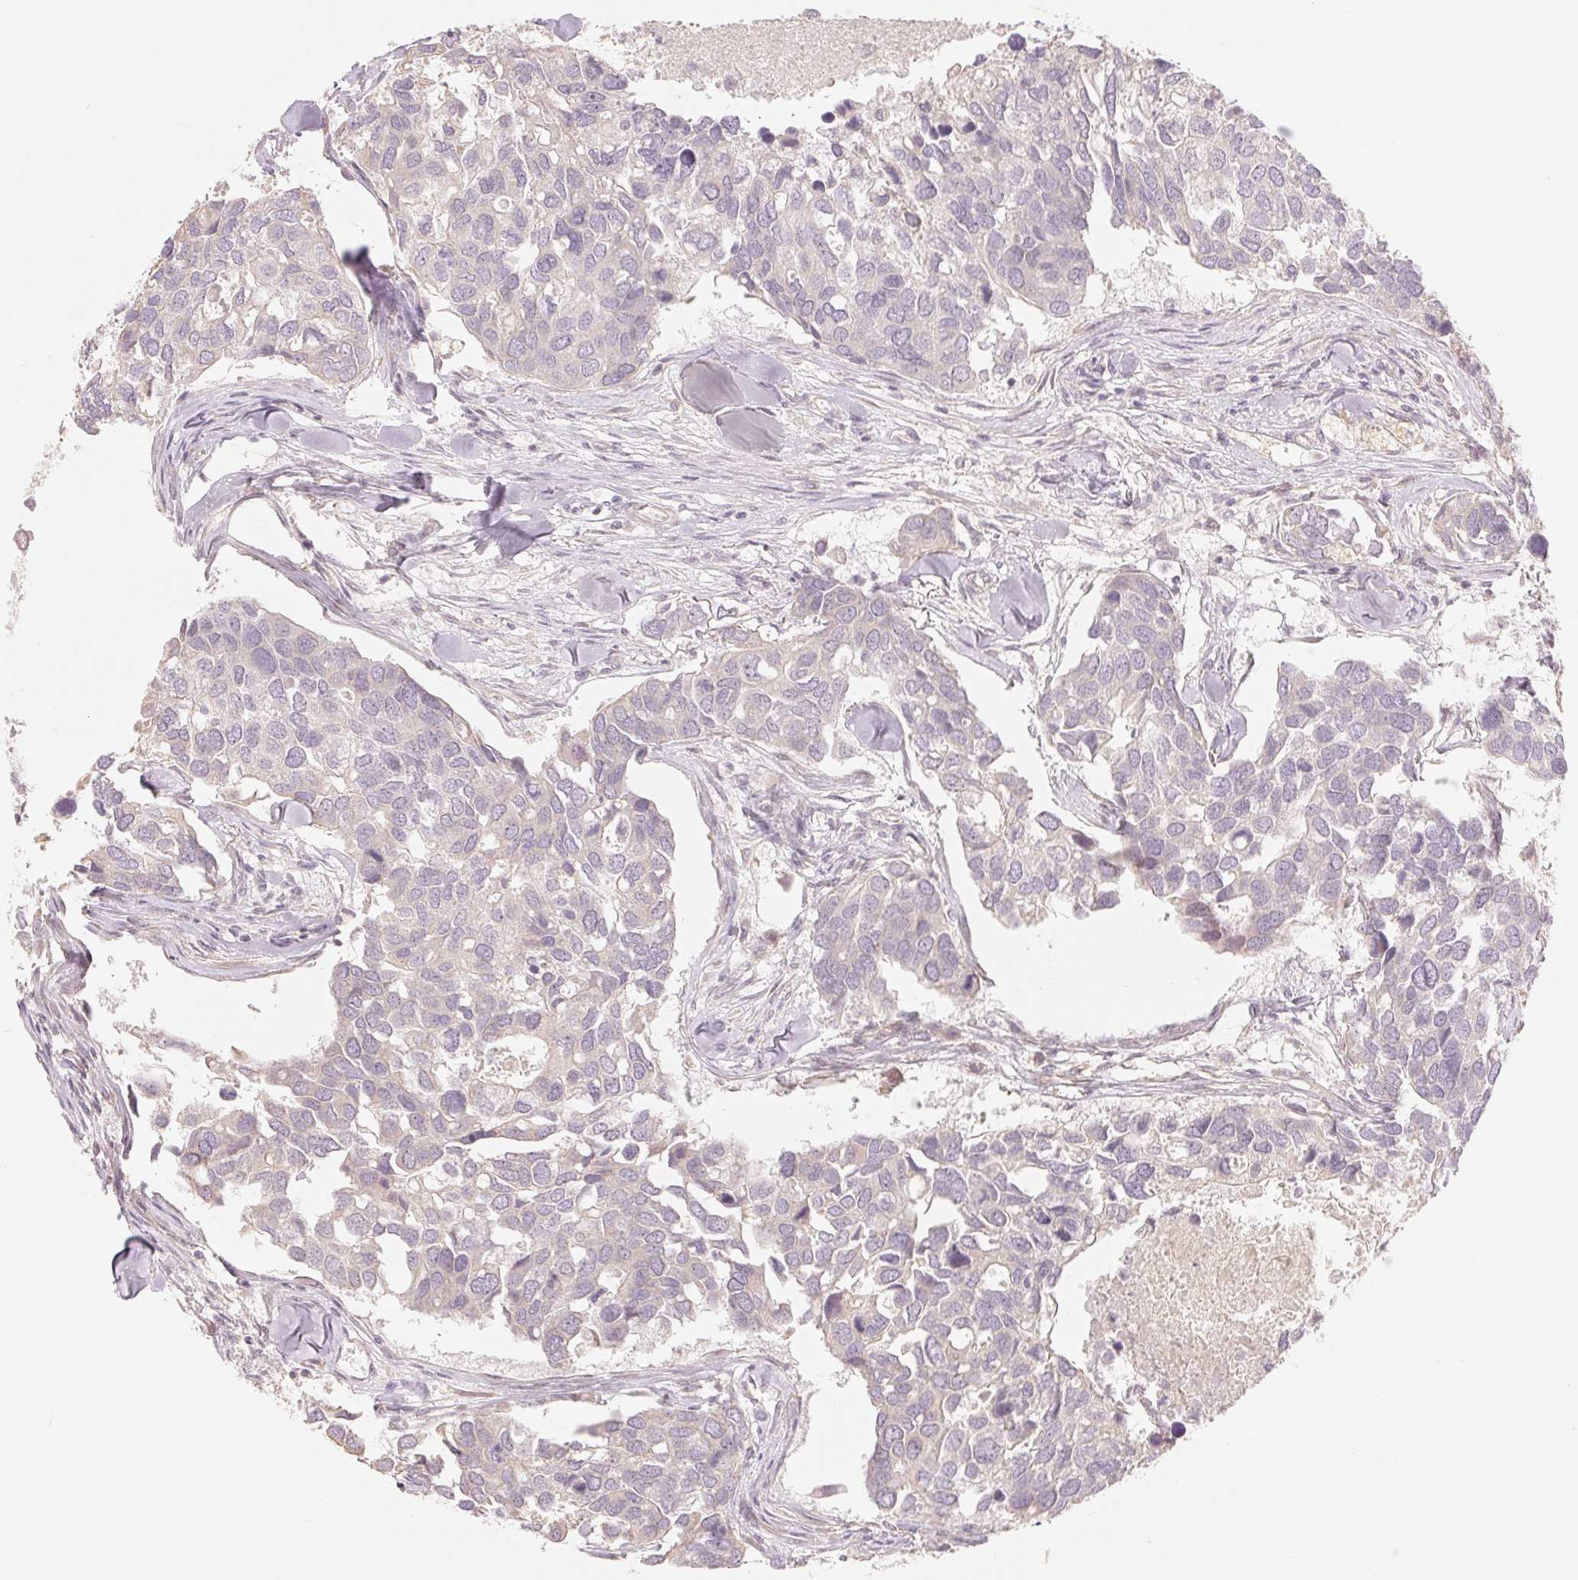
{"staining": {"intensity": "negative", "quantity": "none", "location": "none"}, "tissue": "breast cancer", "cell_type": "Tumor cells", "image_type": "cancer", "snomed": [{"axis": "morphology", "description": "Duct carcinoma"}, {"axis": "topography", "description": "Breast"}], "caption": "Infiltrating ductal carcinoma (breast) was stained to show a protein in brown. There is no significant positivity in tumor cells.", "gene": "DENND2C", "patient": {"sex": "female", "age": 83}}